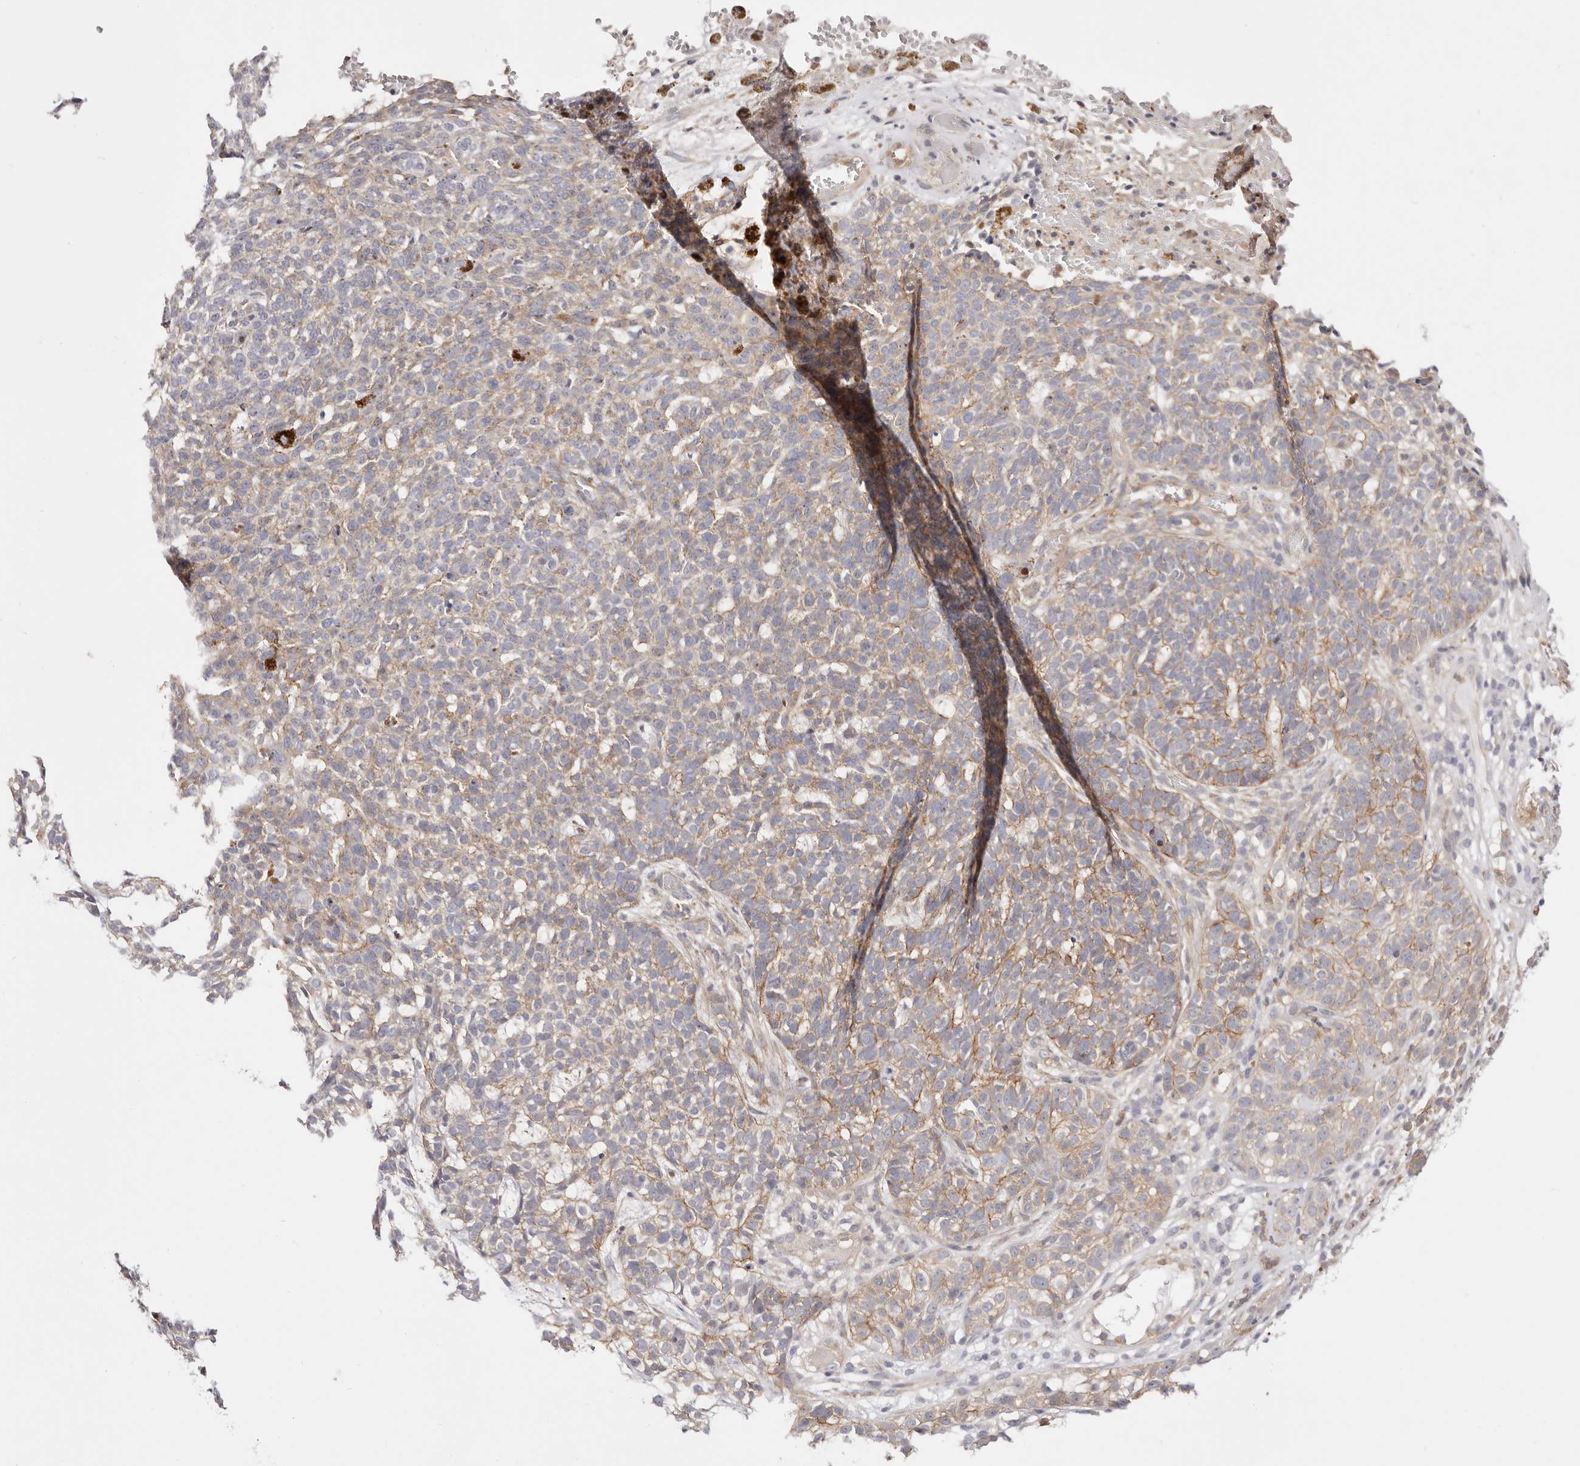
{"staining": {"intensity": "moderate", "quantity": "25%-75%", "location": "cytoplasmic/membranous"}, "tissue": "skin cancer", "cell_type": "Tumor cells", "image_type": "cancer", "snomed": [{"axis": "morphology", "description": "Basal cell carcinoma"}, {"axis": "topography", "description": "Skin"}], "caption": "The photomicrograph exhibits a brown stain indicating the presence of a protein in the cytoplasmic/membranous of tumor cells in skin cancer (basal cell carcinoma).", "gene": "SLC35B2", "patient": {"sex": "male", "age": 85}}